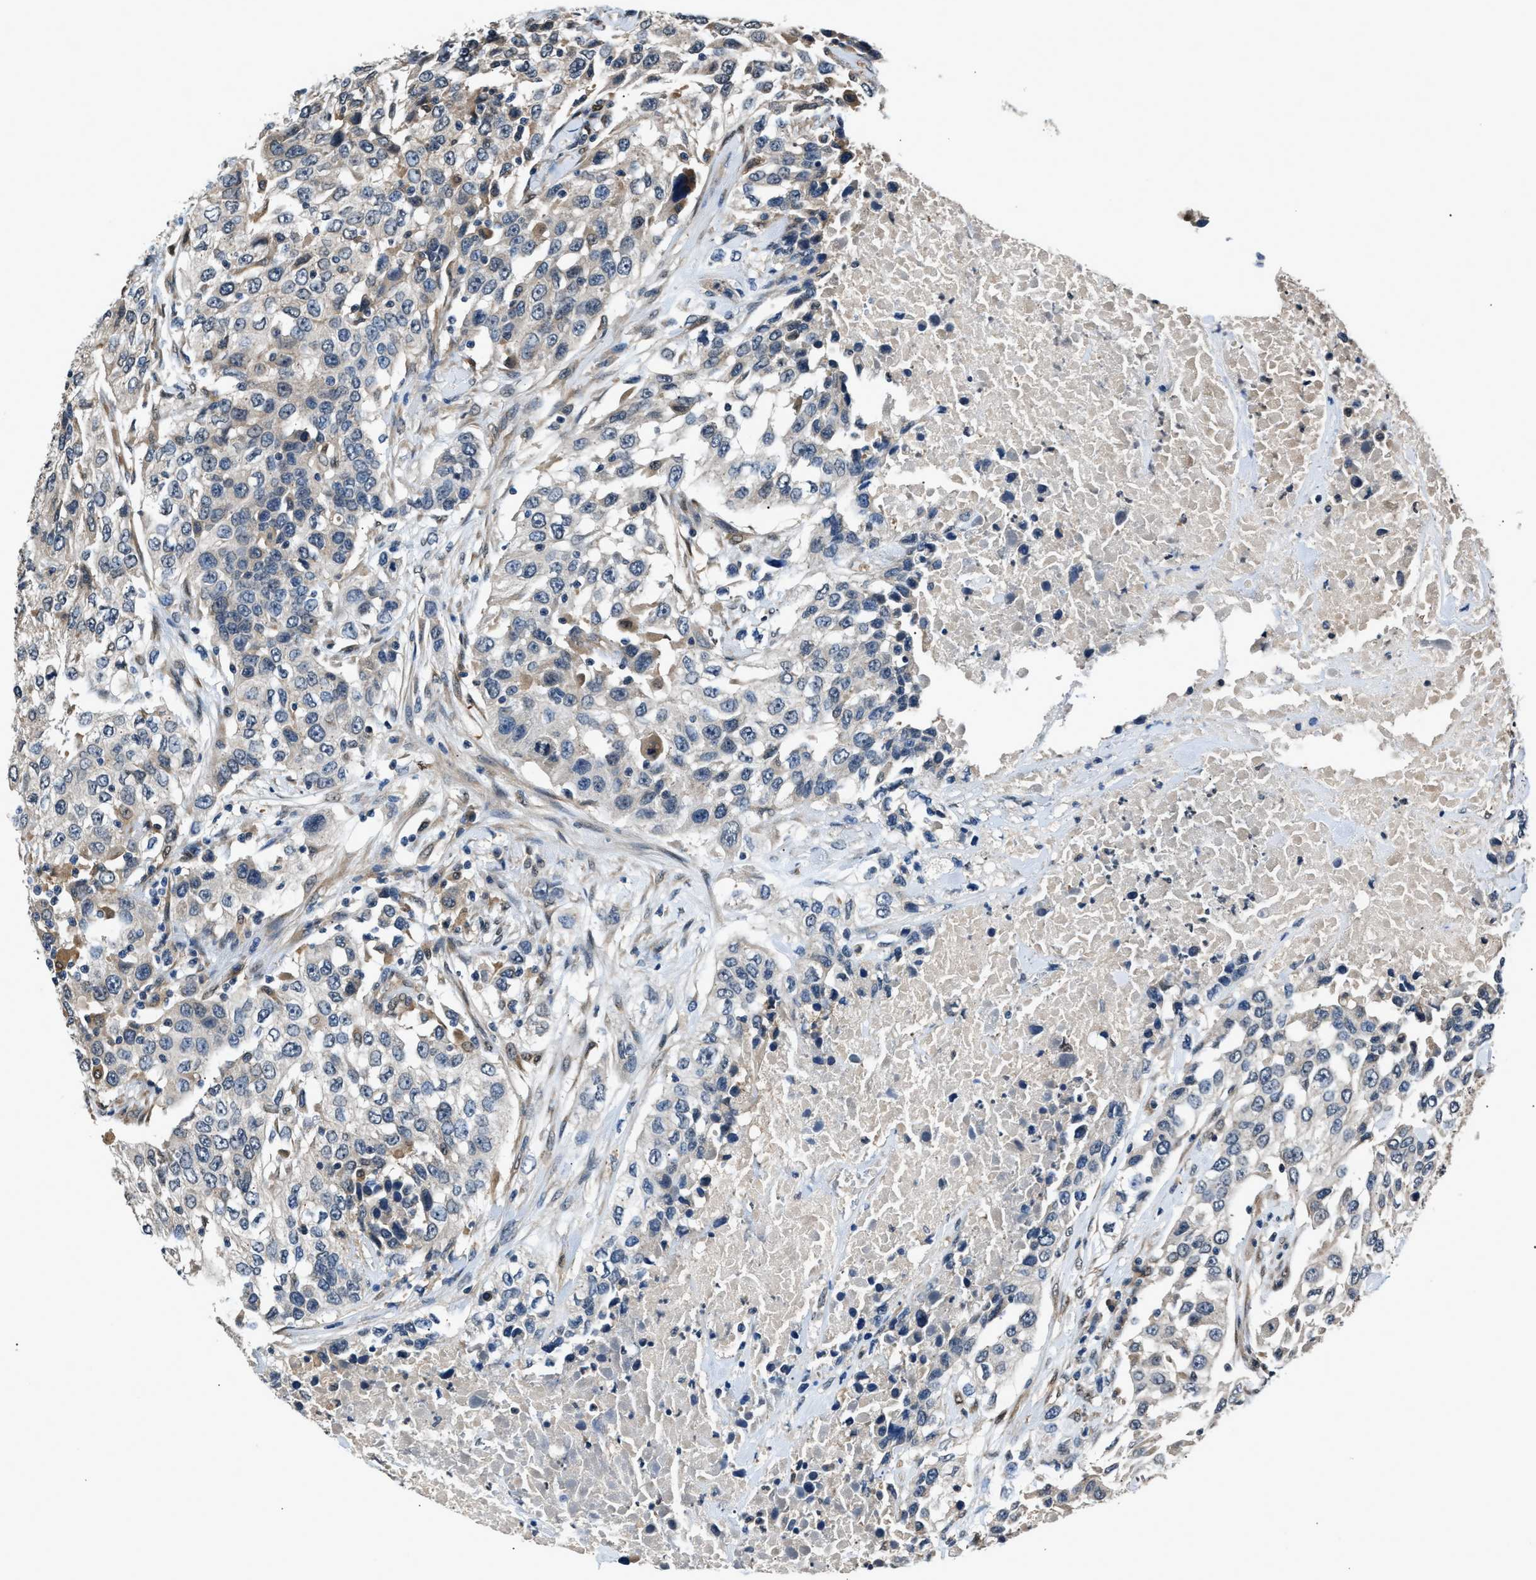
{"staining": {"intensity": "negative", "quantity": "none", "location": "none"}, "tissue": "urothelial cancer", "cell_type": "Tumor cells", "image_type": "cancer", "snomed": [{"axis": "morphology", "description": "Urothelial carcinoma, High grade"}, {"axis": "topography", "description": "Urinary bladder"}], "caption": "DAB immunohistochemical staining of human high-grade urothelial carcinoma reveals no significant positivity in tumor cells.", "gene": "TP53I3", "patient": {"sex": "female", "age": 80}}